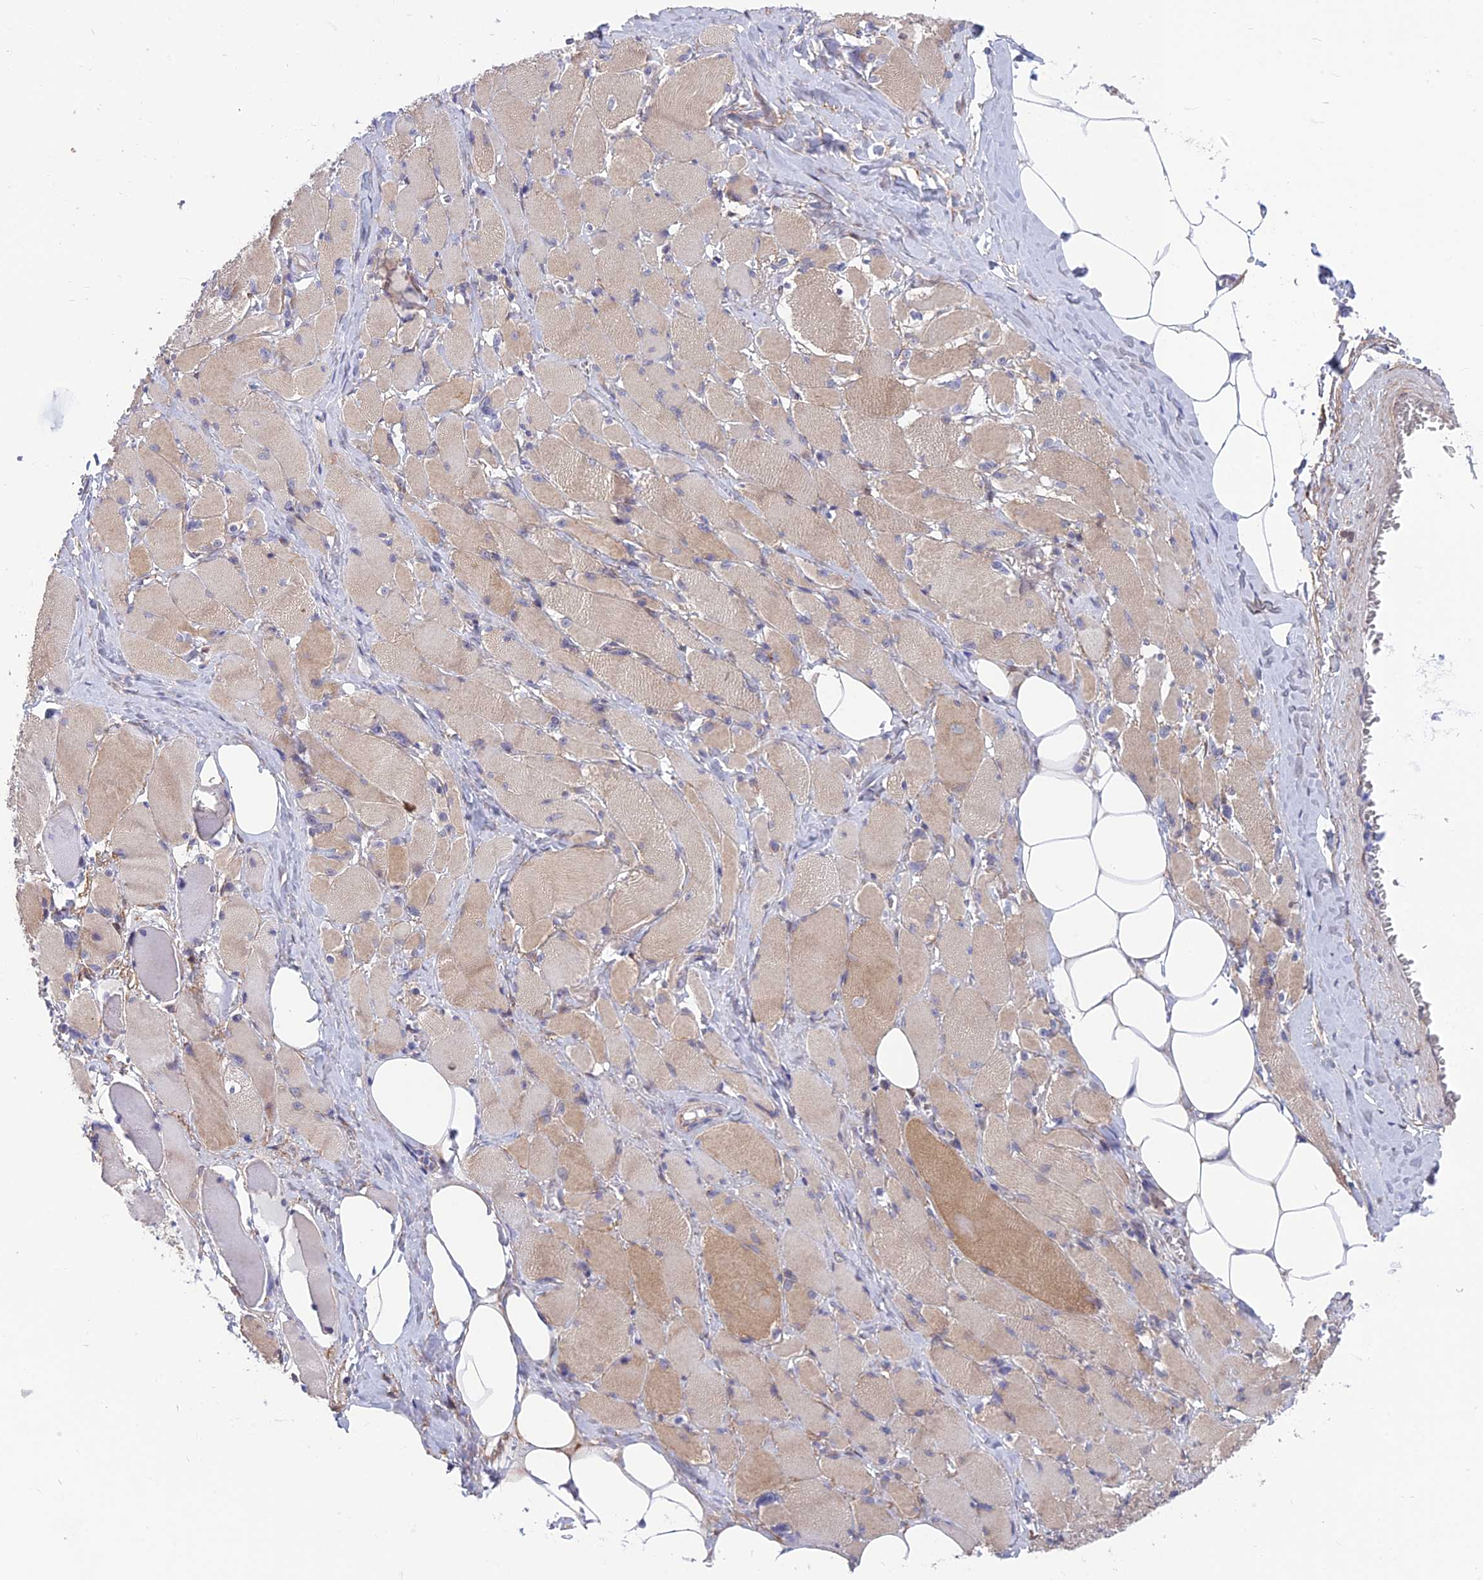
{"staining": {"intensity": "moderate", "quantity": "<25%", "location": "cytoplasmic/membranous"}, "tissue": "skeletal muscle", "cell_type": "Myocytes", "image_type": "normal", "snomed": [{"axis": "morphology", "description": "Normal tissue, NOS"}, {"axis": "morphology", "description": "Basal cell carcinoma"}, {"axis": "topography", "description": "Skeletal muscle"}], "caption": "IHC histopathology image of unremarkable skeletal muscle: skeletal muscle stained using immunohistochemistry (IHC) shows low levels of moderate protein expression localized specifically in the cytoplasmic/membranous of myocytes, appearing as a cytoplasmic/membranous brown color.", "gene": "PLAC9", "patient": {"sex": "female", "age": 64}}